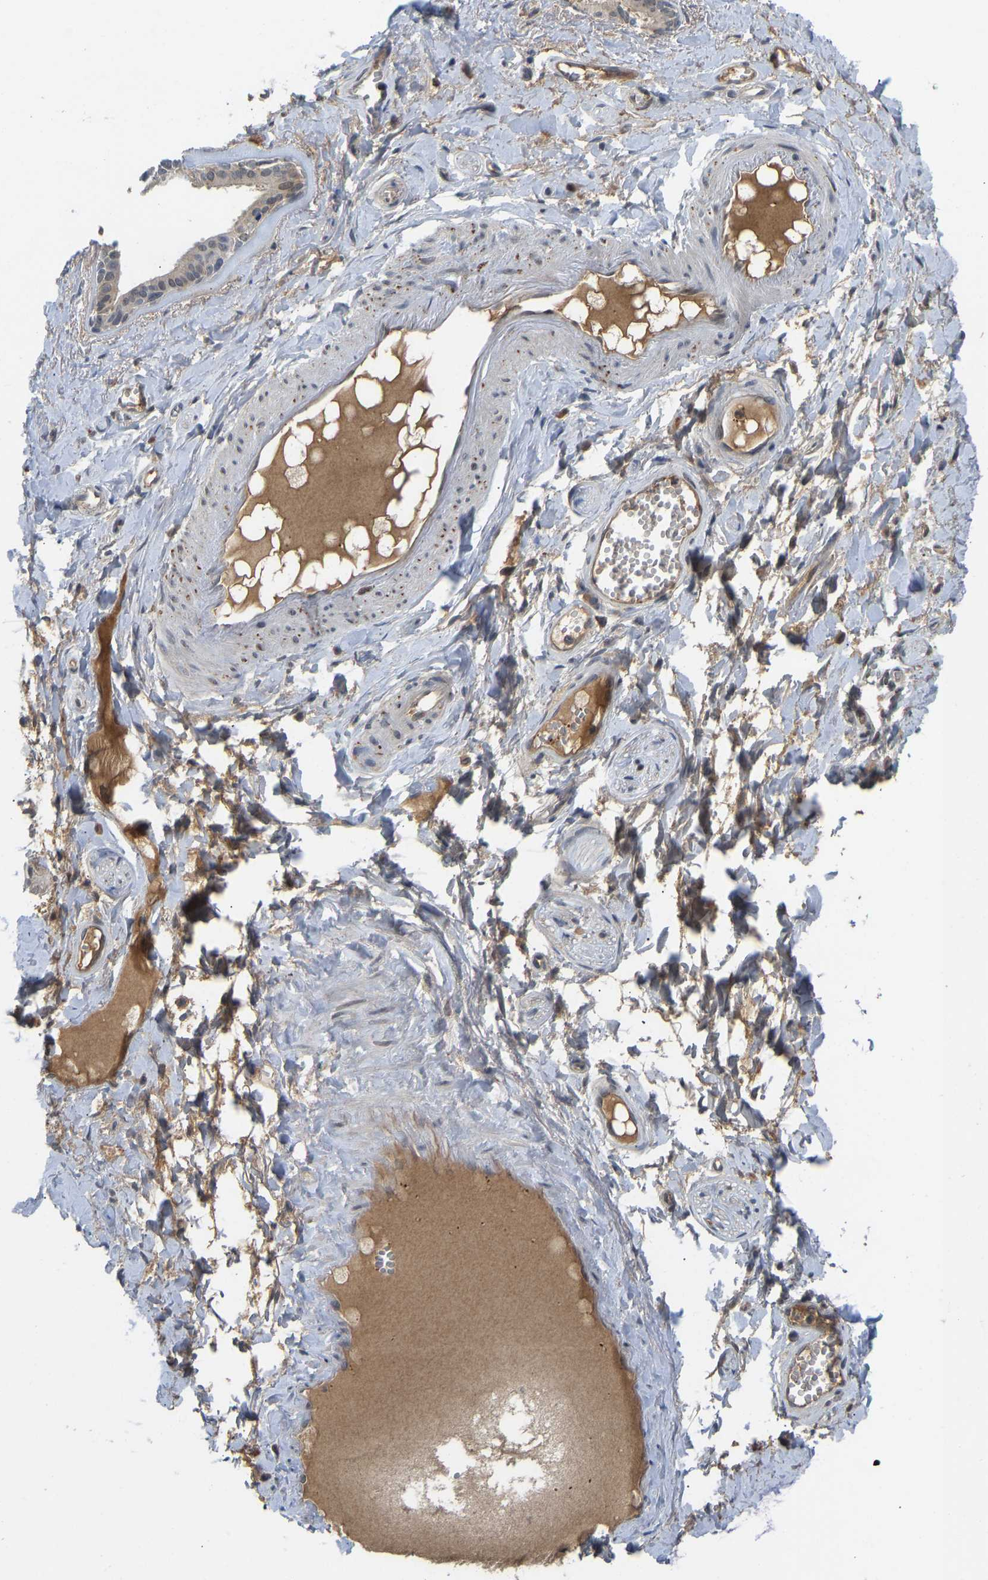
{"staining": {"intensity": "weak", "quantity": ">75%", "location": "cytoplasmic/membranous"}, "tissue": "adipose tissue", "cell_type": "Adipocytes", "image_type": "normal", "snomed": [{"axis": "morphology", "description": "Normal tissue, NOS"}, {"axis": "morphology", "description": "Inflammation, NOS"}, {"axis": "topography", "description": "Salivary gland"}, {"axis": "topography", "description": "Peripheral nerve tissue"}], "caption": "Human adipose tissue stained for a protein (brown) demonstrates weak cytoplasmic/membranous positive positivity in about >75% of adipocytes.", "gene": "ZNF251", "patient": {"sex": "female", "age": 75}}